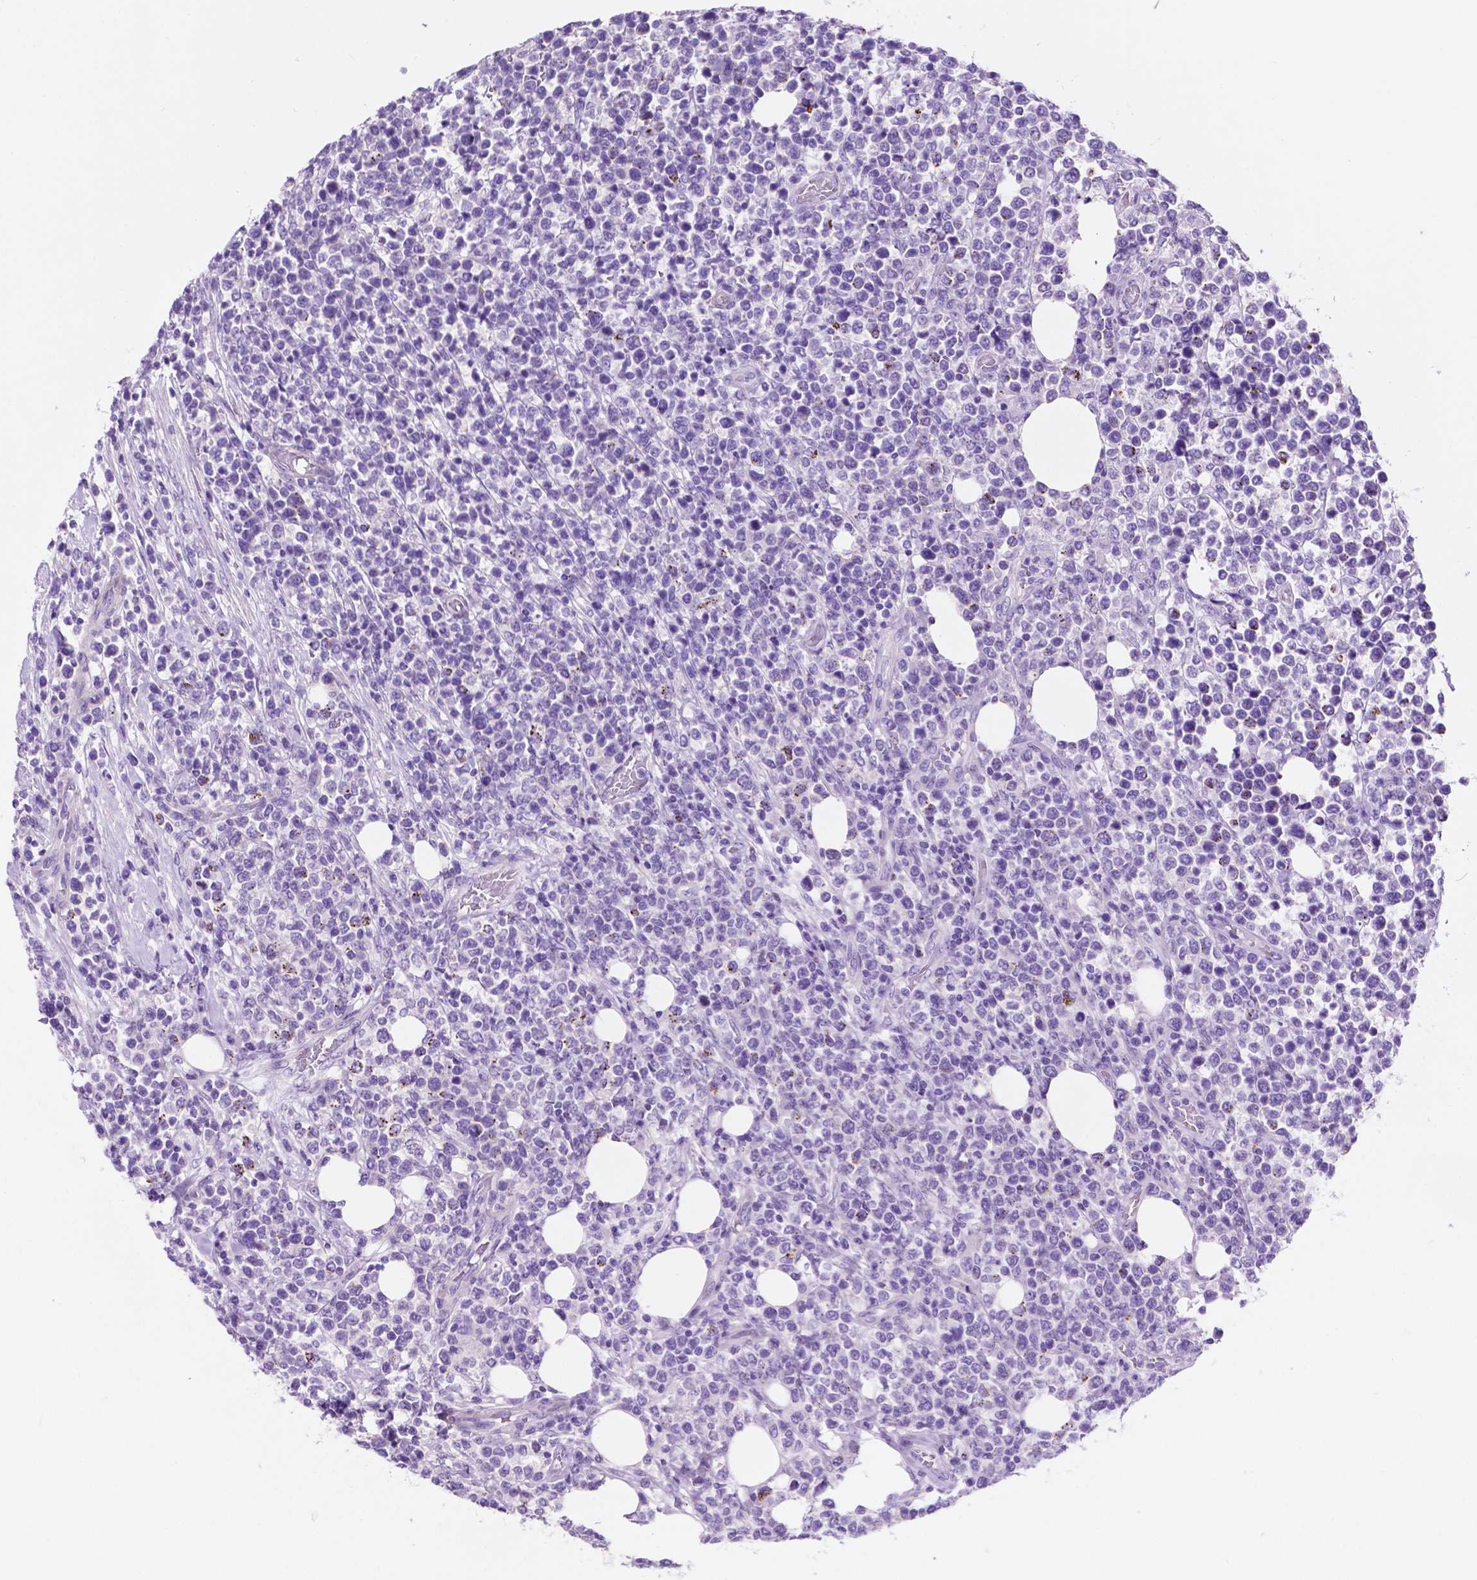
{"staining": {"intensity": "negative", "quantity": "none", "location": "none"}, "tissue": "lymphoma", "cell_type": "Tumor cells", "image_type": "cancer", "snomed": [{"axis": "morphology", "description": "Malignant lymphoma, non-Hodgkin's type, High grade"}, {"axis": "topography", "description": "Soft tissue"}], "caption": "Immunohistochemistry micrograph of malignant lymphoma, non-Hodgkin's type (high-grade) stained for a protein (brown), which displays no positivity in tumor cells. (DAB (3,3'-diaminobenzidine) IHC with hematoxylin counter stain).", "gene": "IGFN1", "patient": {"sex": "female", "age": 56}}